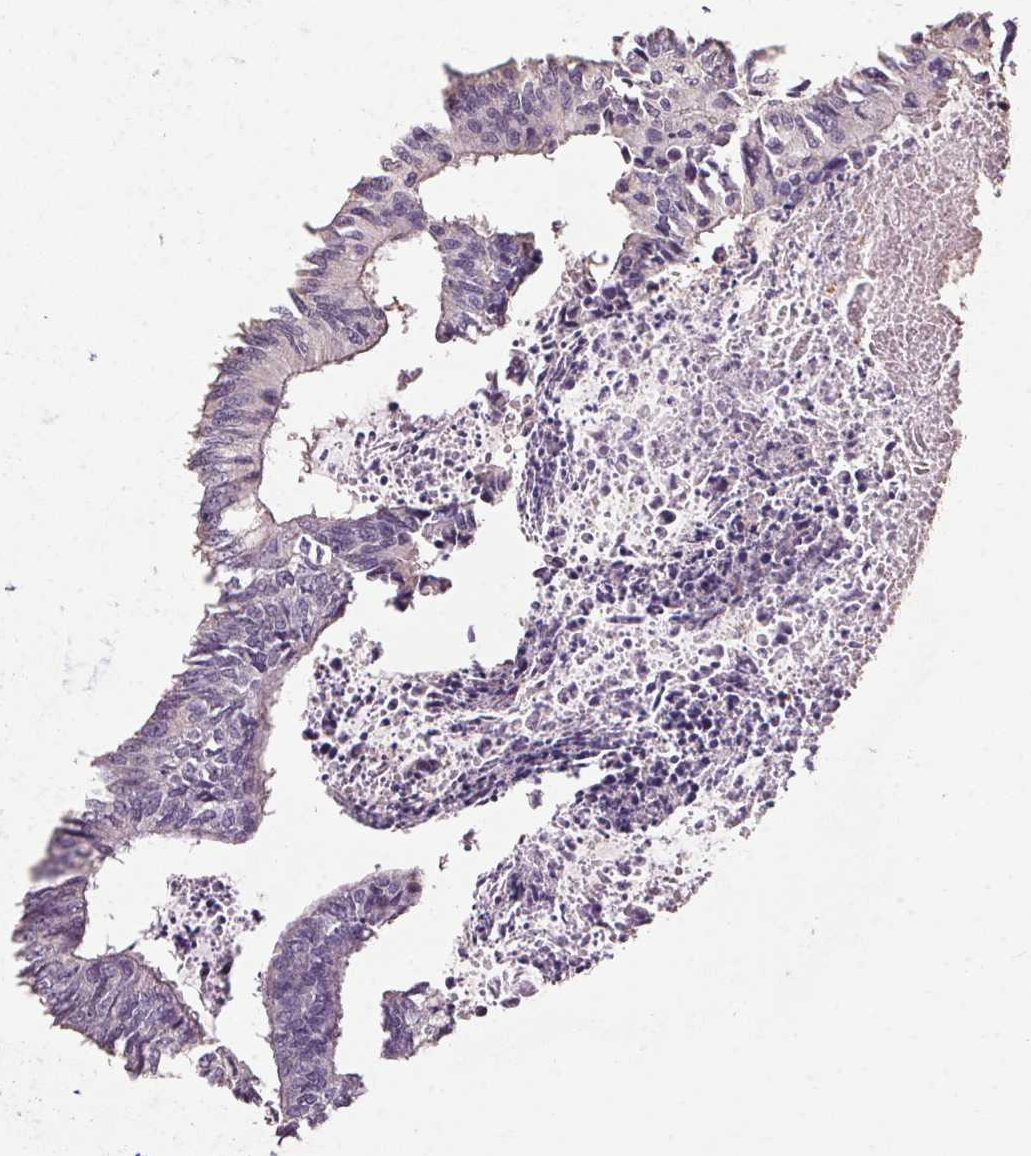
{"staining": {"intensity": "weak", "quantity": "<25%", "location": "cytoplasmic/membranous"}, "tissue": "colorectal cancer", "cell_type": "Tumor cells", "image_type": "cancer", "snomed": [{"axis": "morphology", "description": "Adenocarcinoma, NOS"}, {"axis": "topography", "description": "Colon"}, {"axis": "topography", "description": "Rectum"}], "caption": "Colorectal cancer was stained to show a protein in brown. There is no significant staining in tumor cells.", "gene": "ZBTB4", "patient": {"sex": "male", "age": 57}}